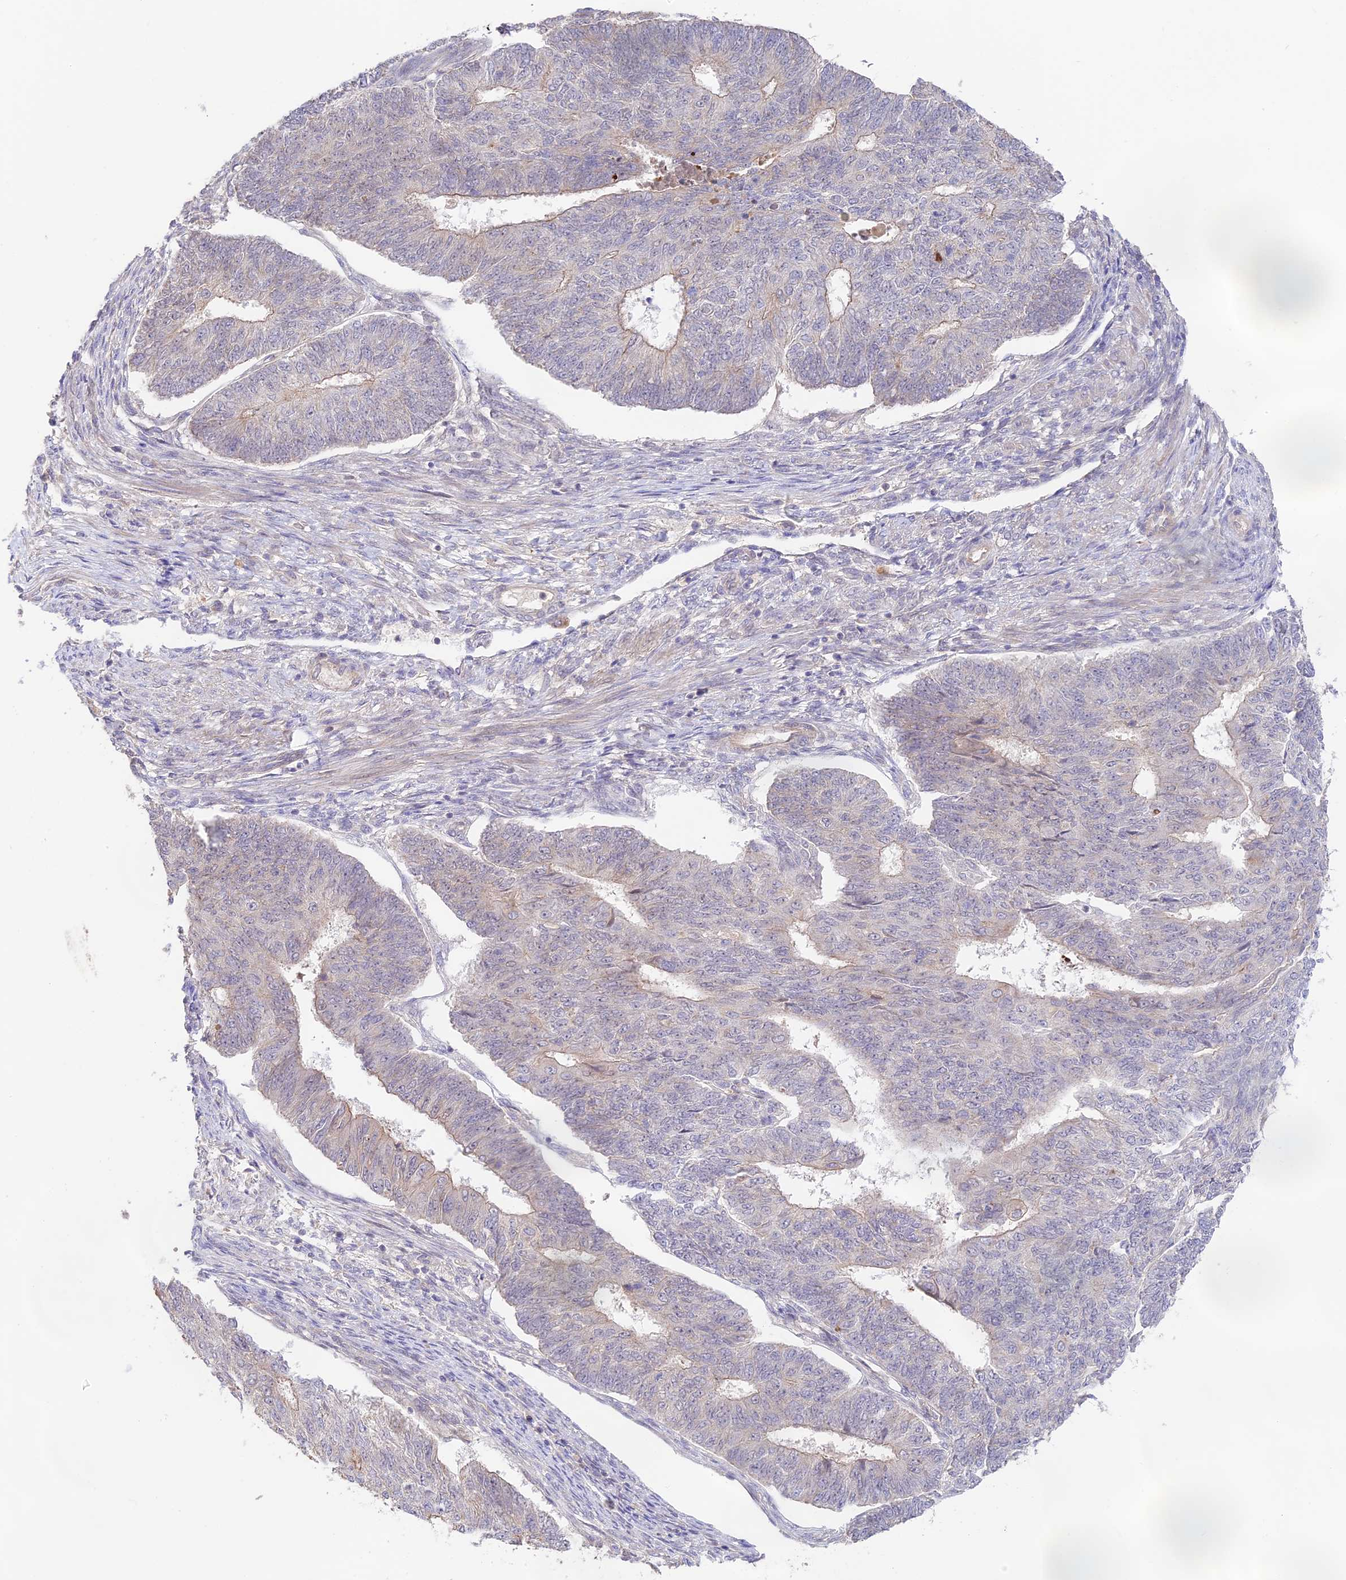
{"staining": {"intensity": "weak", "quantity": "<25%", "location": "cytoplasmic/membranous"}, "tissue": "endometrial cancer", "cell_type": "Tumor cells", "image_type": "cancer", "snomed": [{"axis": "morphology", "description": "Adenocarcinoma, NOS"}, {"axis": "topography", "description": "Endometrium"}], "caption": "Endometrial adenocarcinoma was stained to show a protein in brown. There is no significant expression in tumor cells.", "gene": "CAMSAP3", "patient": {"sex": "female", "age": 32}}